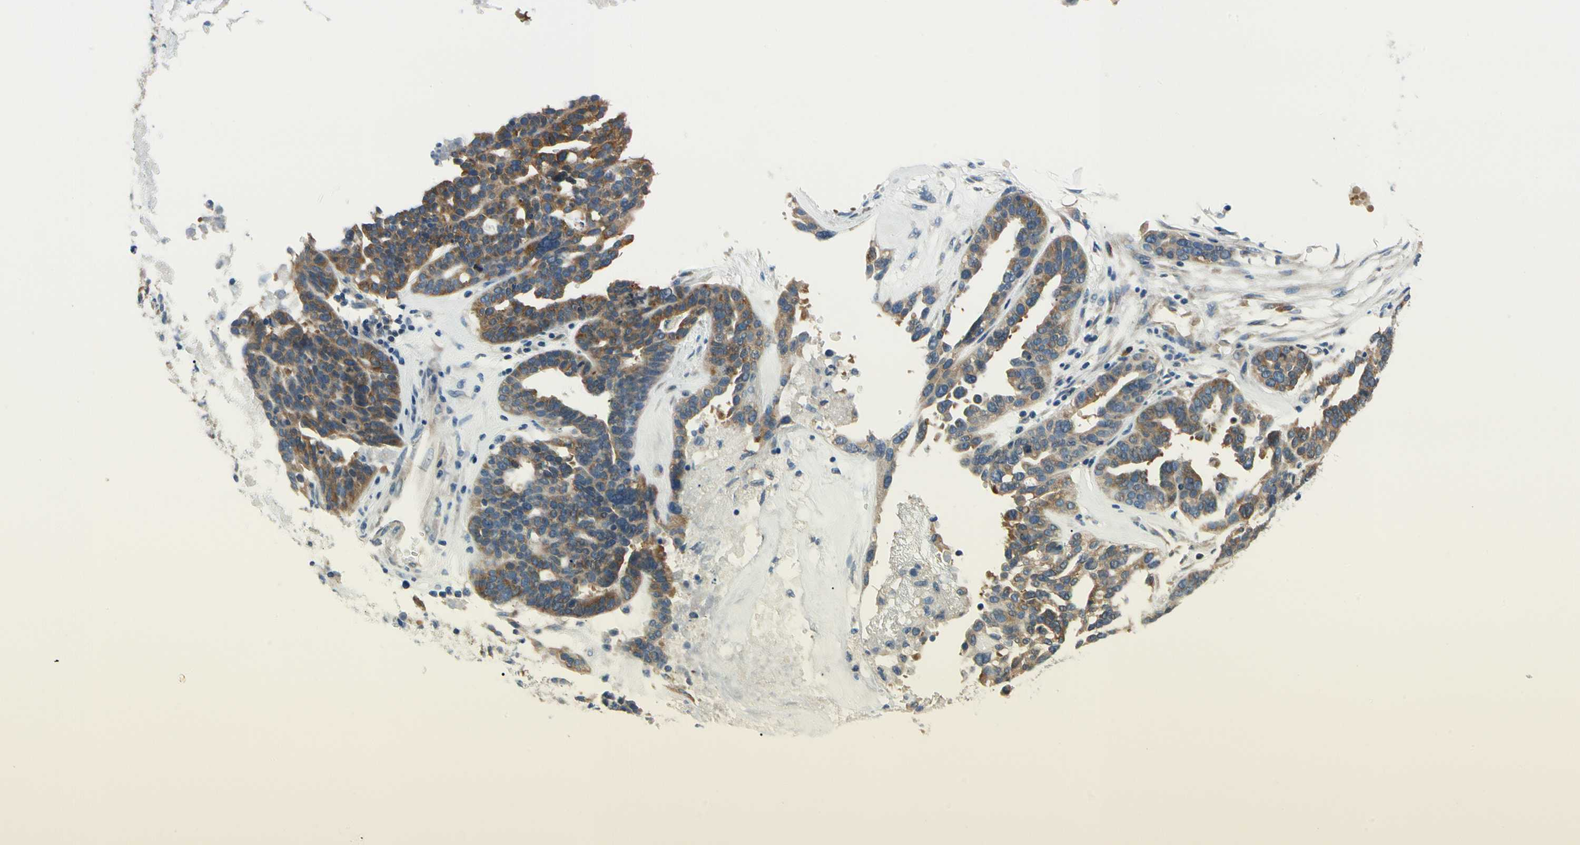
{"staining": {"intensity": "moderate", "quantity": ">75%", "location": "cytoplasmic/membranous"}, "tissue": "ovarian cancer", "cell_type": "Tumor cells", "image_type": "cancer", "snomed": [{"axis": "morphology", "description": "Cystadenocarcinoma, serous, NOS"}, {"axis": "topography", "description": "Ovary"}], "caption": "Moderate cytoplasmic/membranous expression is seen in about >75% of tumor cells in ovarian serous cystadenocarcinoma. Using DAB (3,3'-diaminobenzidine) (brown) and hematoxylin (blue) stains, captured at high magnification using brightfield microscopy.", "gene": "LRRC47", "patient": {"sex": "female", "age": 59}}